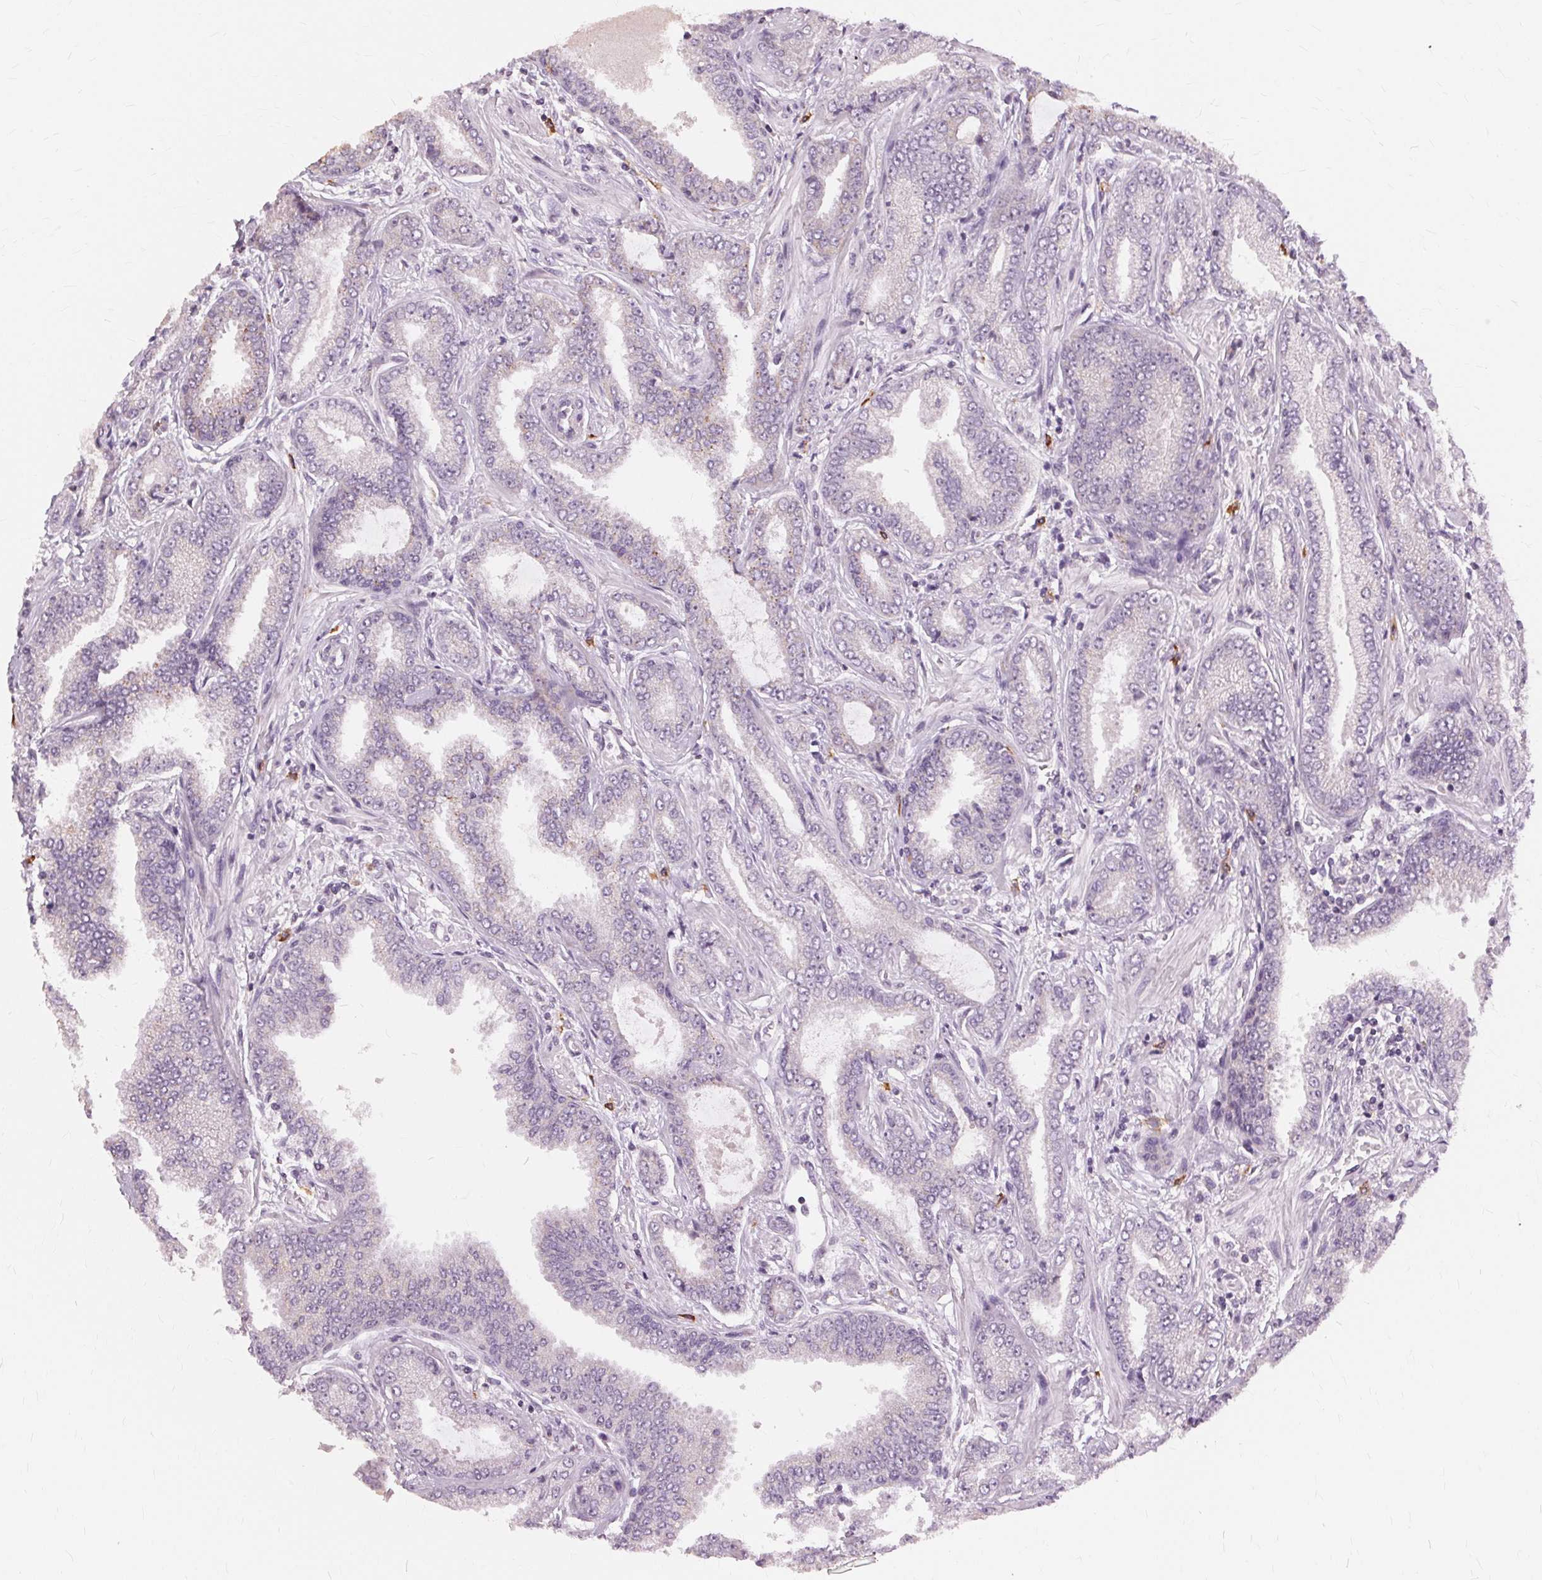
{"staining": {"intensity": "weak", "quantity": "<25%", "location": "cytoplasmic/membranous"}, "tissue": "prostate cancer", "cell_type": "Tumor cells", "image_type": "cancer", "snomed": [{"axis": "morphology", "description": "Adenocarcinoma, Low grade"}, {"axis": "topography", "description": "Prostate"}], "caption": "This is an immunohistochemistry micrograph of prostate cancer. There is no staining in tumor cells.", "gene": "SIGLEC6", "patient": {"sex": "male", "age": 55}}